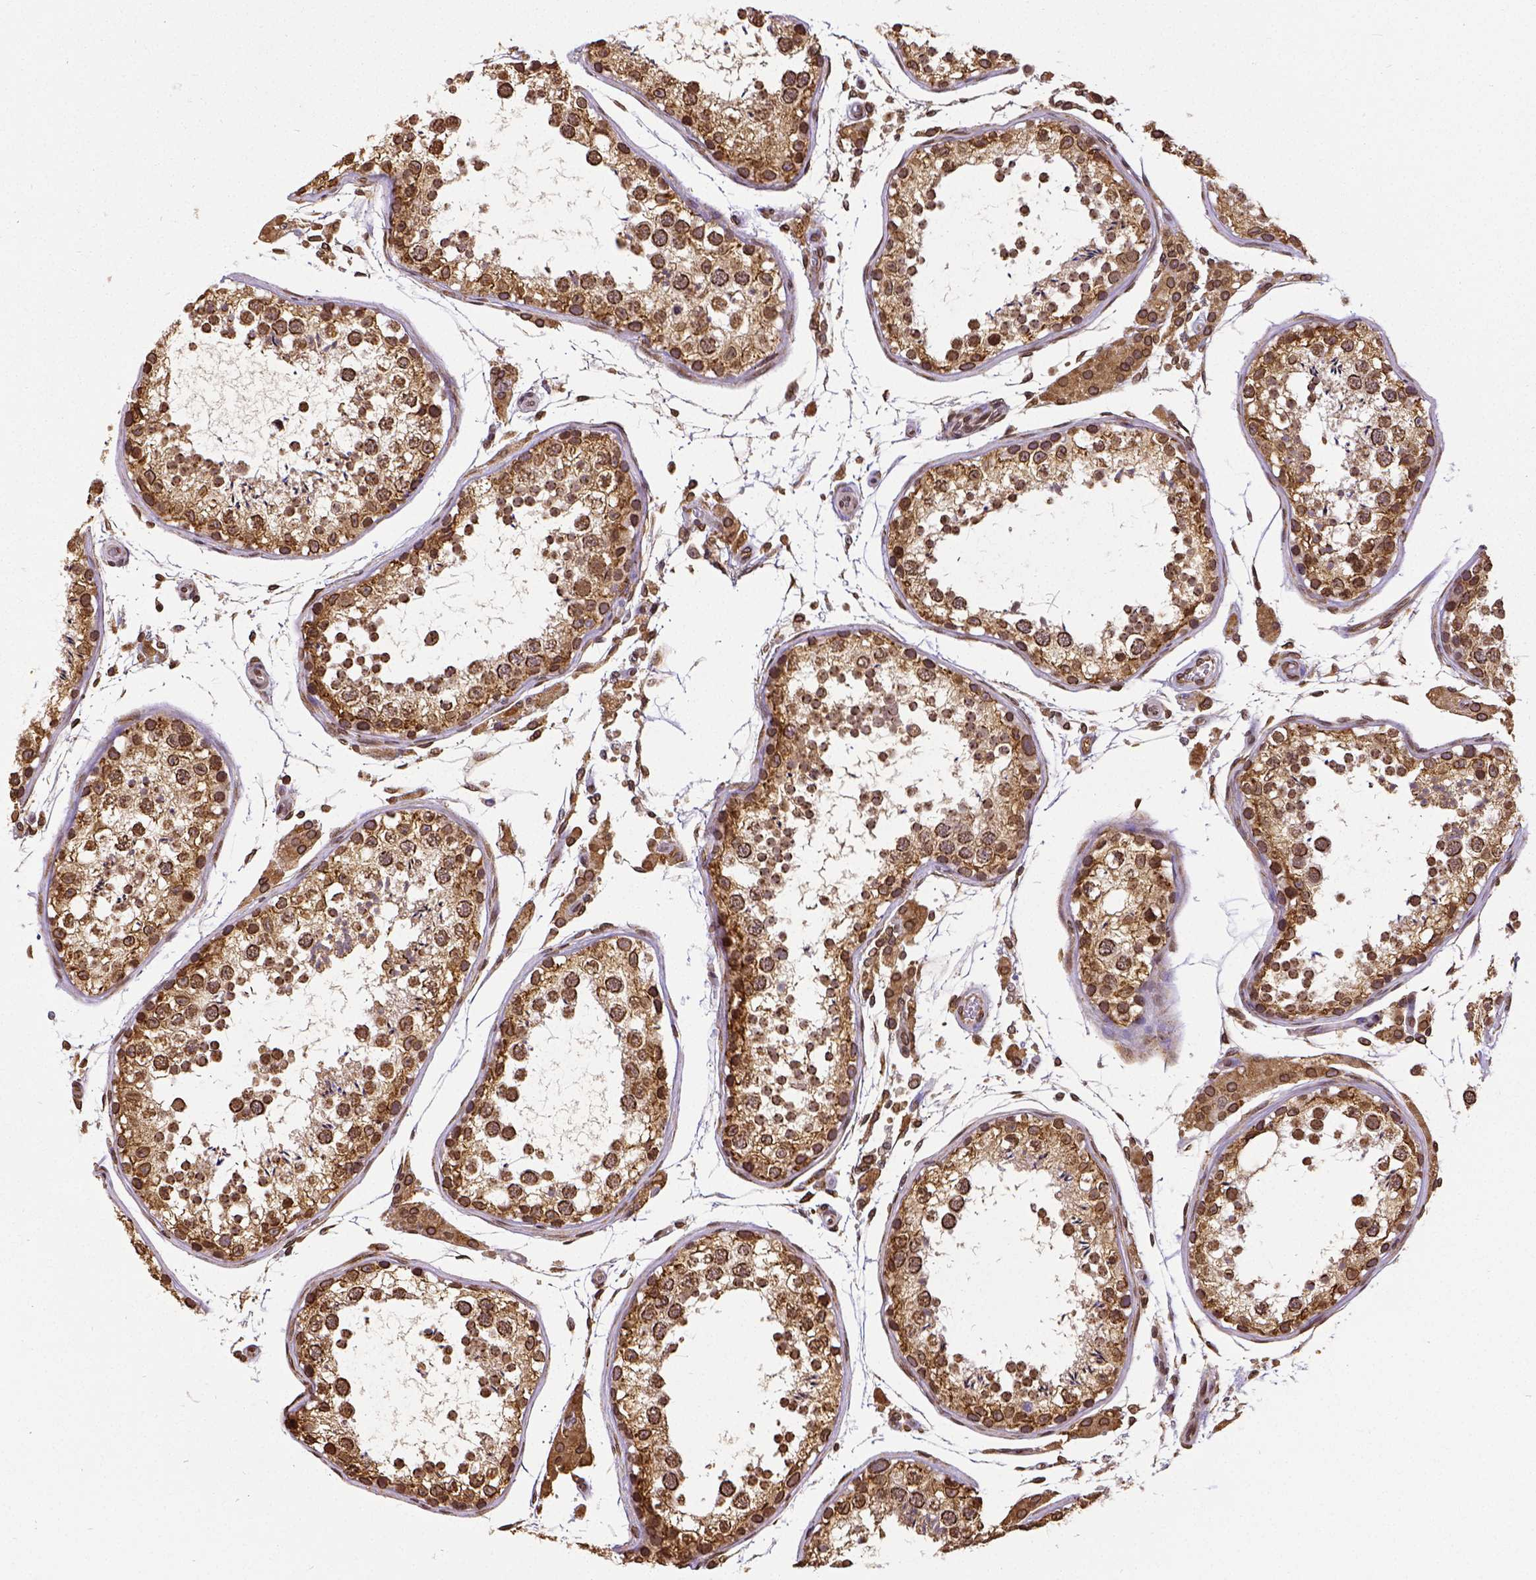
{"staining": {"intensity": "strong", "quantity": ">75%", "location": "cytoplasmic/membranous,nuclear"}, "tissue": "testis", "cell_type": "Cells in seminiferous ducts", "image_type": "normal", "snomed": [{"axis": "morphology", "description": "Normal tissue, NOS"}, {"axis": "topography", "description": "Testis"}], "caption": "Human testis stained for a protein (brown) displays strong cytoplasmic/membranous,nuclear positive expression in about >75% of cells in seminiferous ducts.", "gene": "MTDH", "patient": {"sex": "male", "age": 29}}